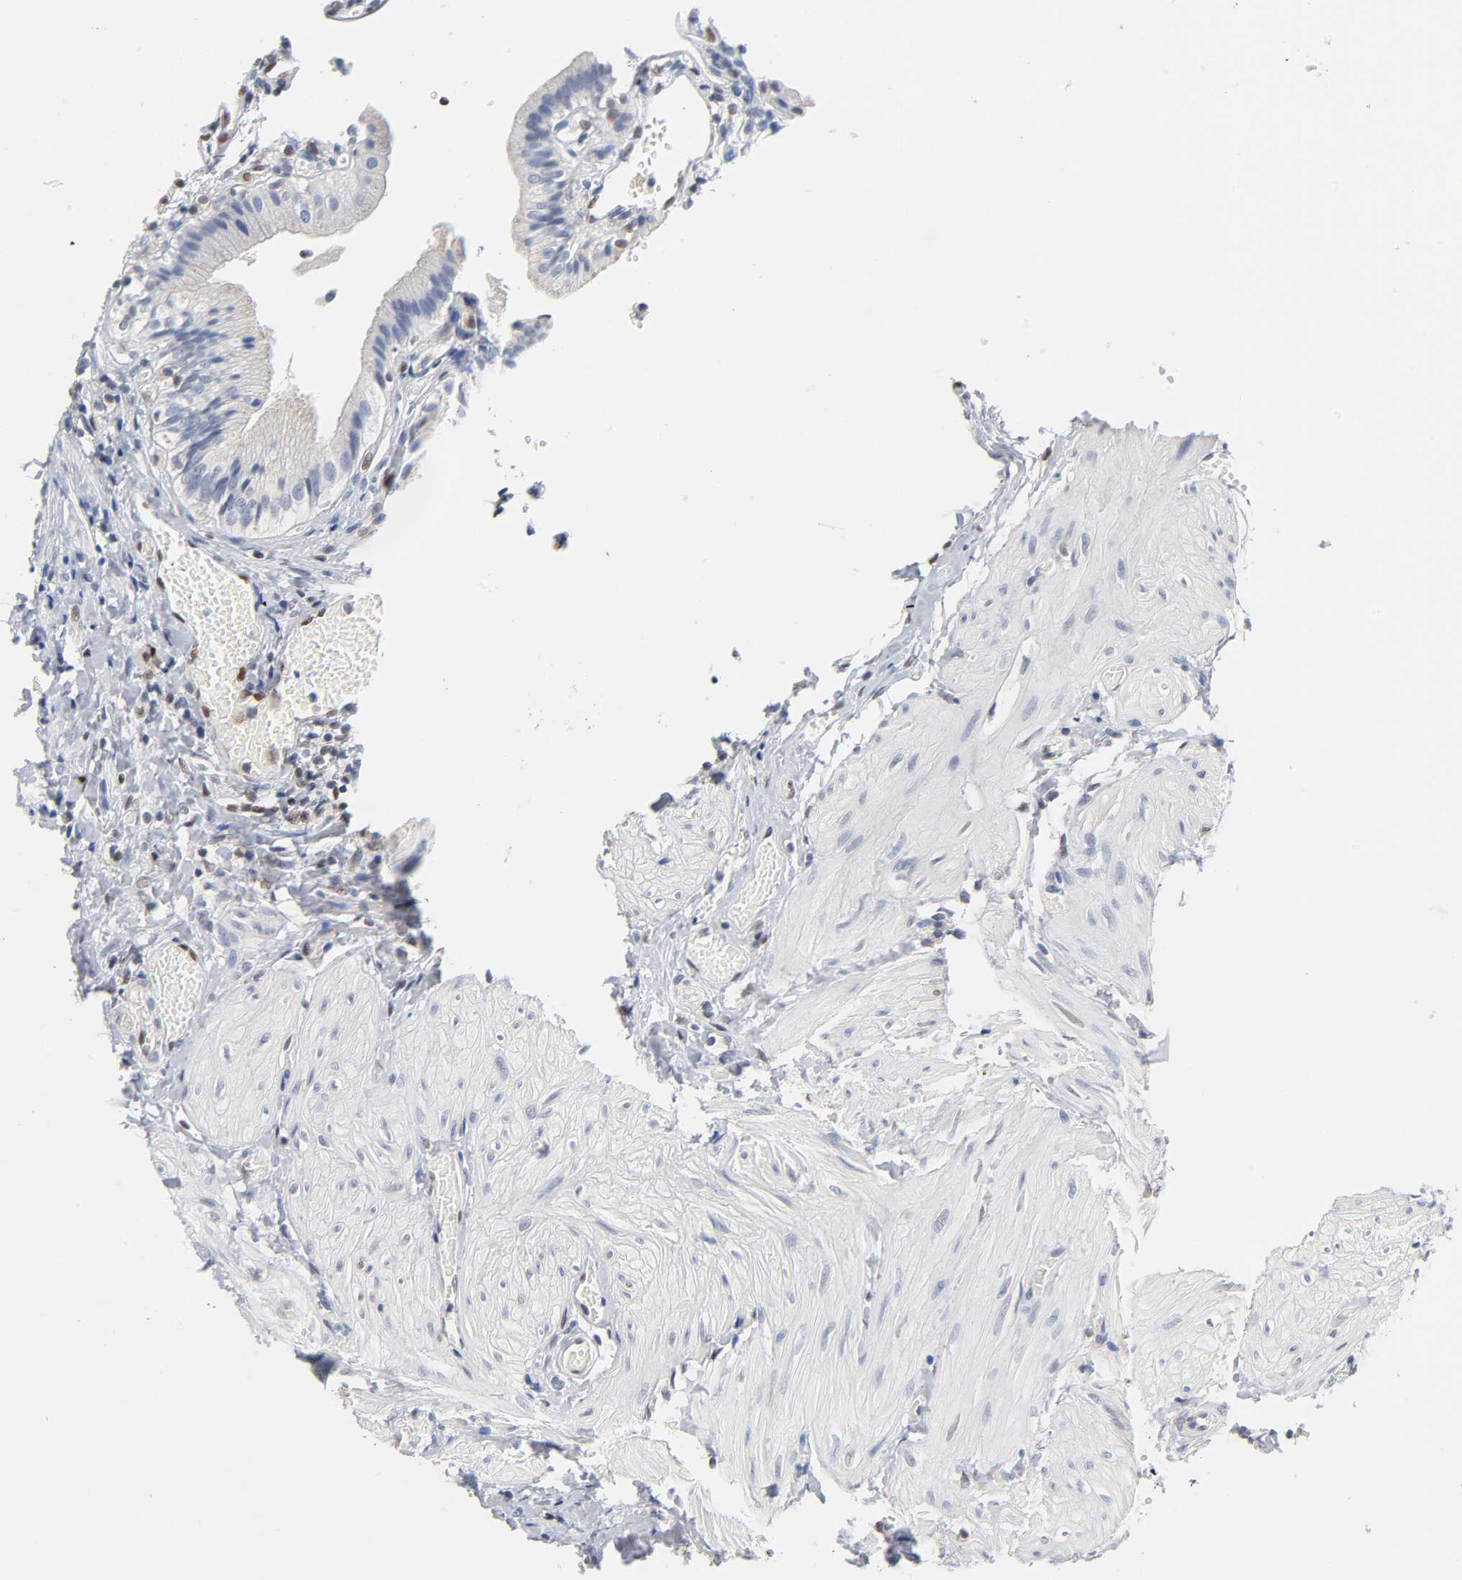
{"staining": {"intensity": "negative", "quantity": "none", "location": "none"}, "tissue": "gallbladder", "cell_type": "Glandular cells", "image_type": "normal", "snomed": [{"axis": "morphology", "description": "Normal tissue, NOS"}, {"axis": "topography", "description": "Gallbladder"}], "caption": "DAB (3,3'-diaminobenzidine) immunohistochemical staining of benign human gallbladder exhibits no significant staining in glandular cells.", "gene": "NFATC1", "patient": {"sex": "male", "age": 65}}